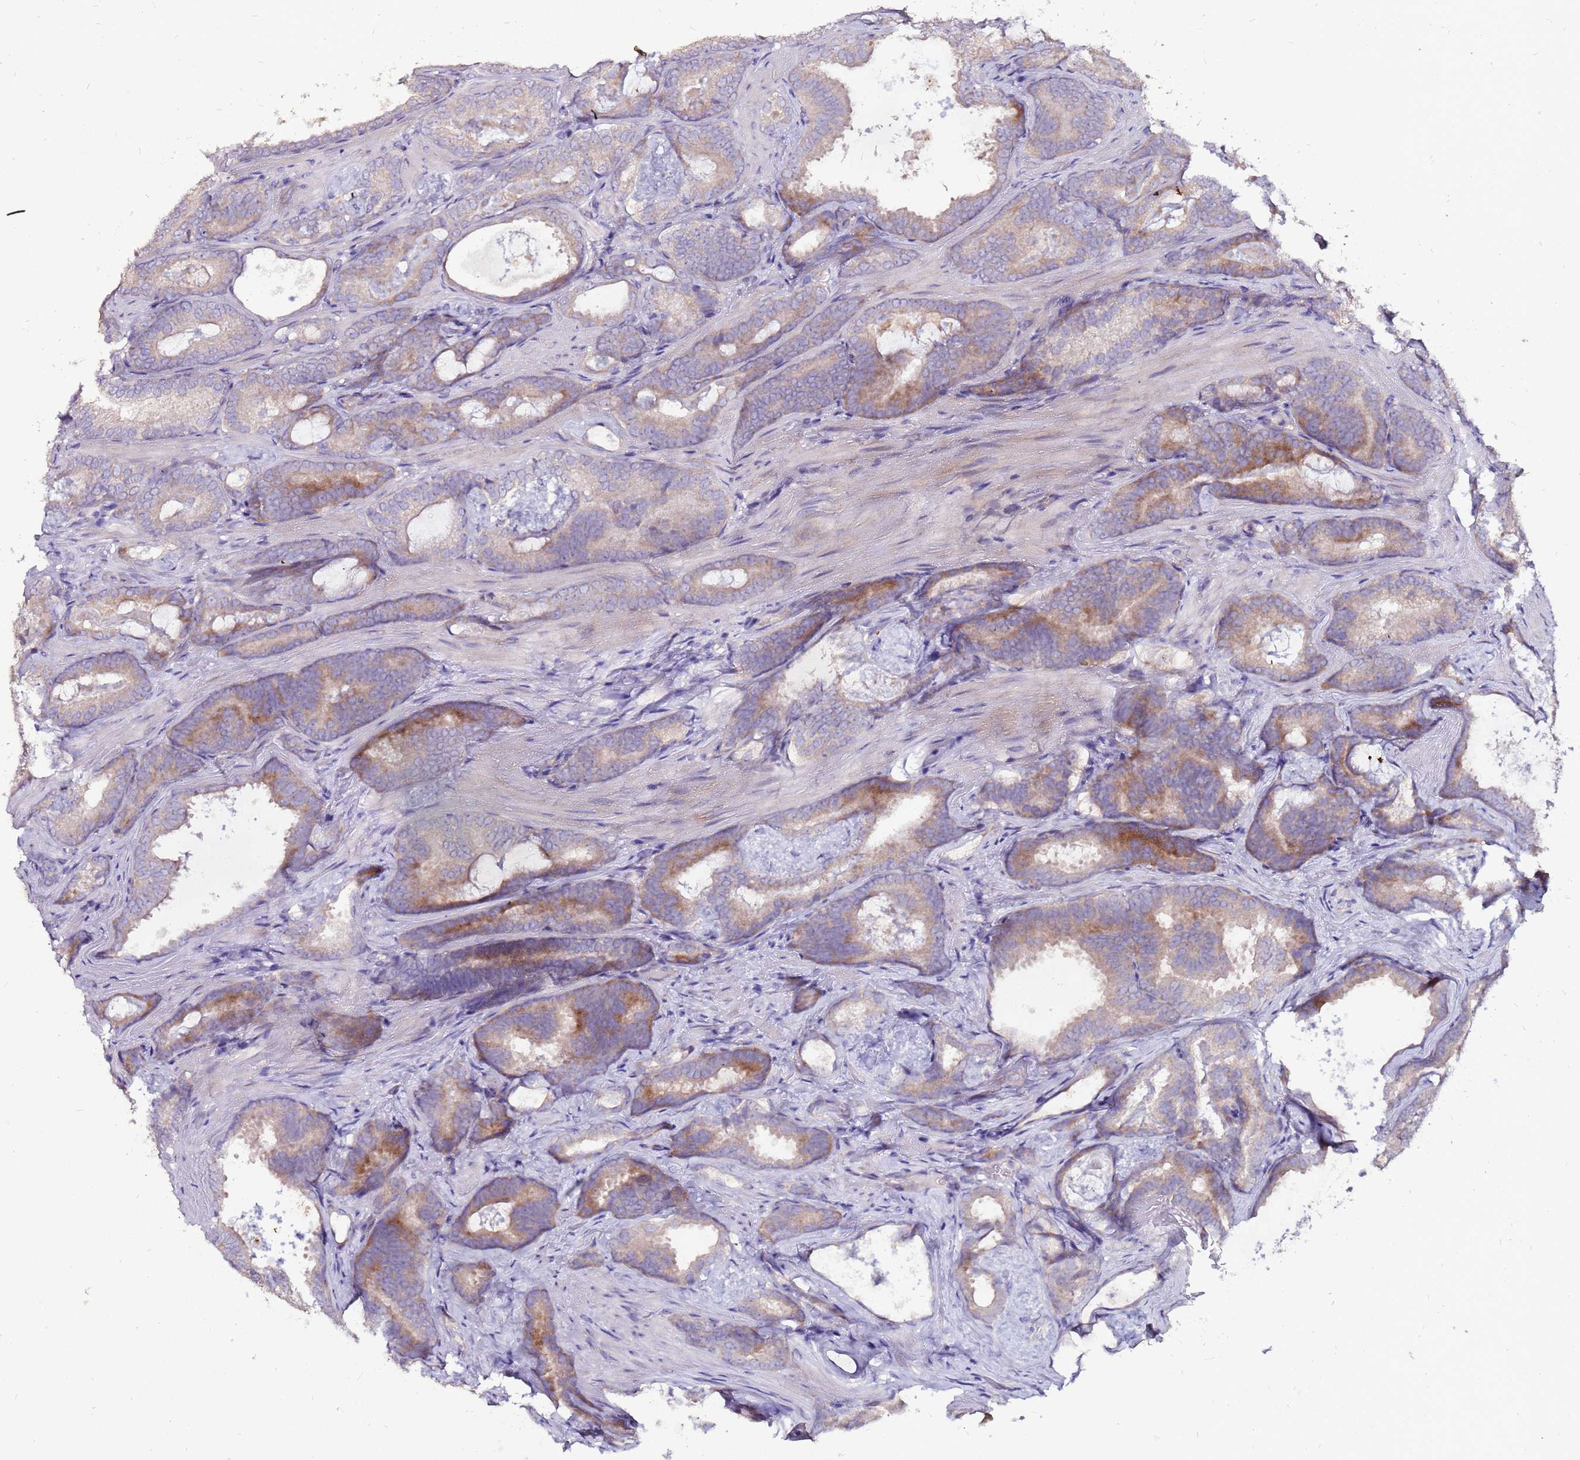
{"staining": {"intensity": "moderate", "quantity": "25%-75%", "location": "cytoplasmic/membranous"}, "tissue": "prostate cancer", "cell_type": "Tumor cells", "image_type": "cancer", "snomed": [{"axis": "morphology", "description": "Adenocarcinoma, Low grade"}, {"axis": "topography", "description": "Prostate"}], "caption": "A brown stain shows moderate cytoplasmic/membranous staining of a protein in human adenocarcinoma (low-grade) (prostate) tumor cells.", "gene": "SLC44A3", "patient": {"sex": "male", "age": 60}}